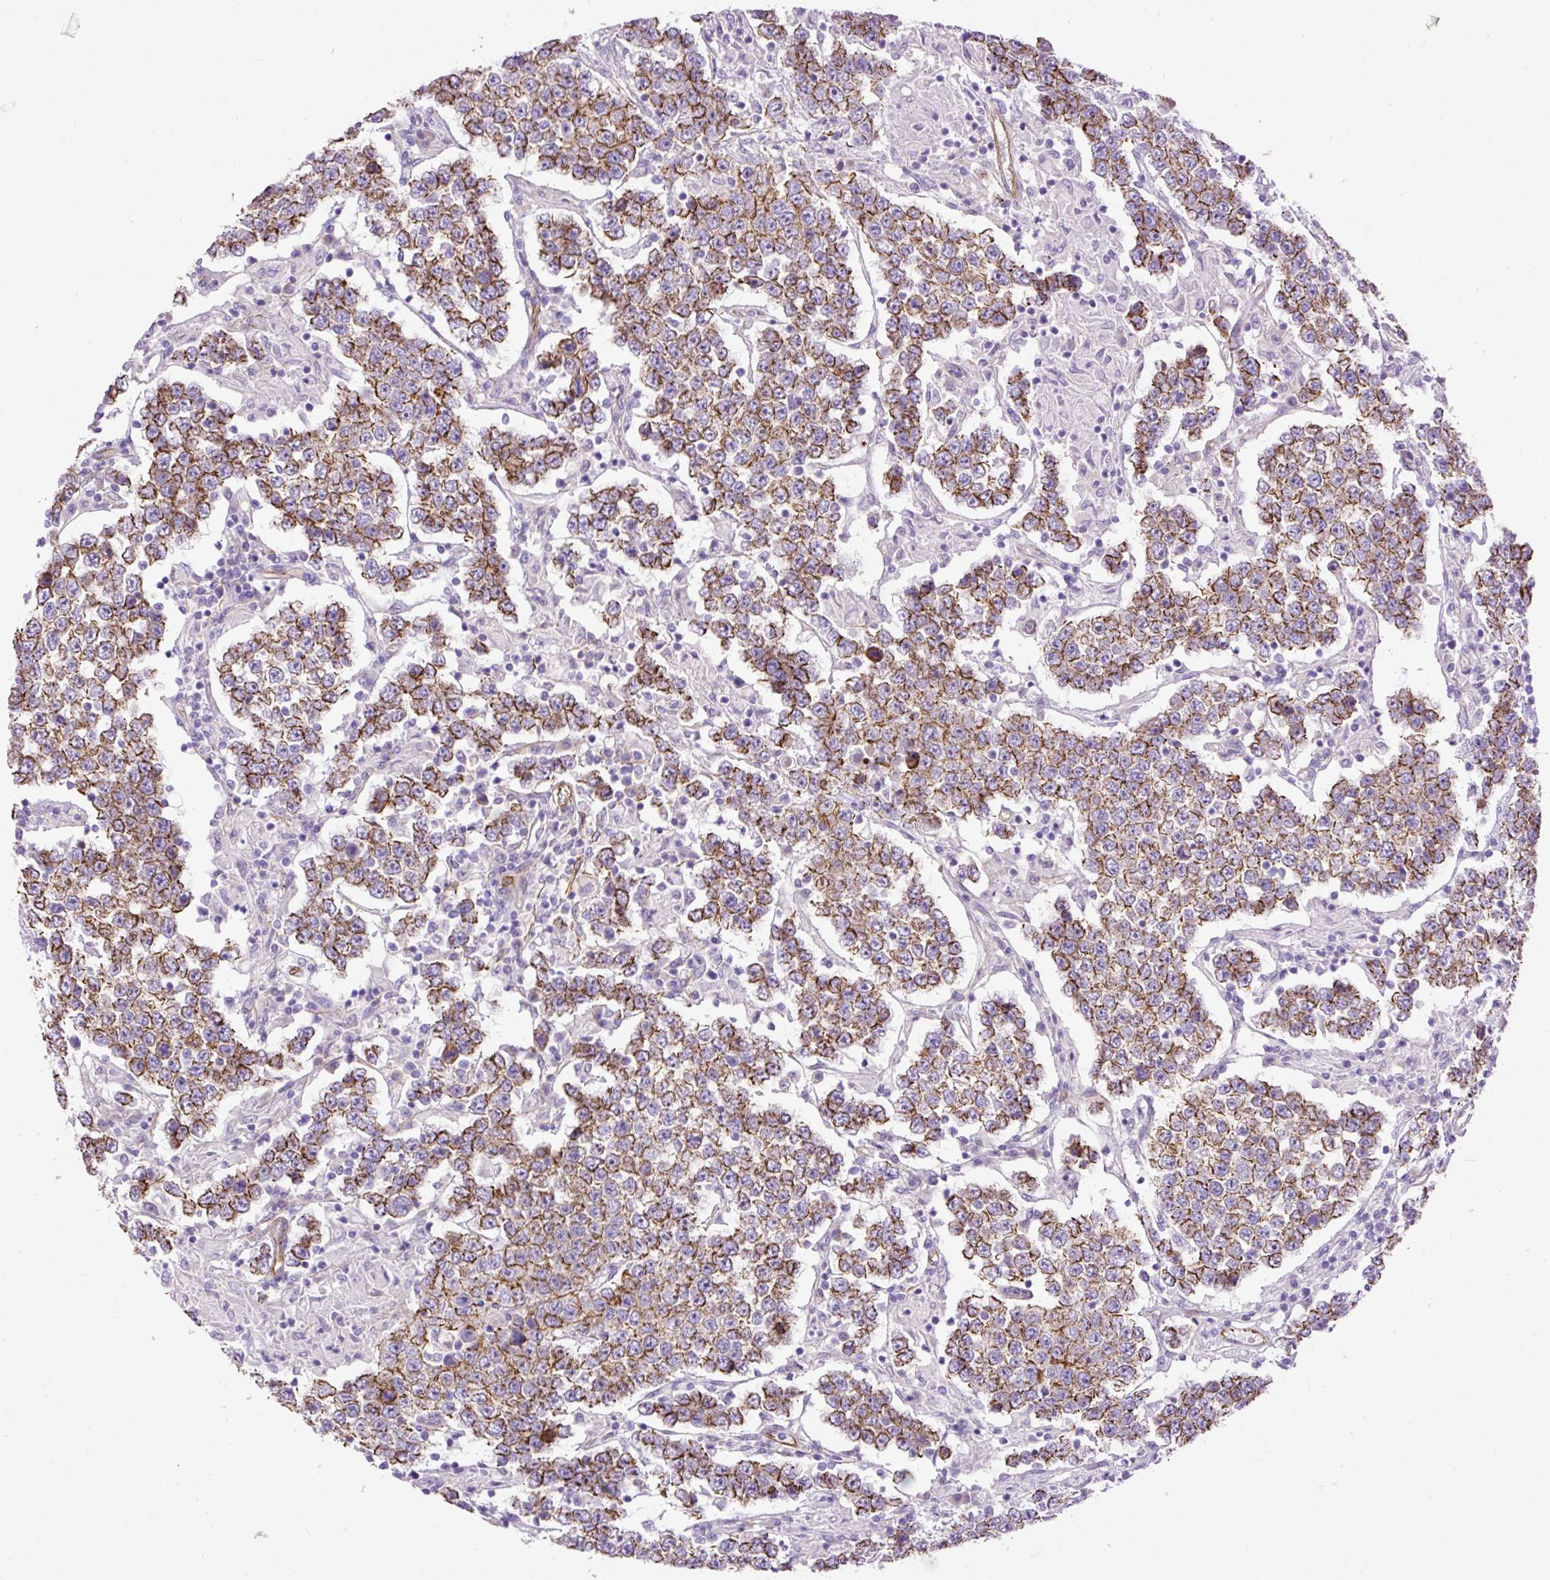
{"staining": {"intensity": "strong", "quantity": "25%-75%", "location": "cytoplasmic/membranous"}, "tissue": "testis cancer", "cell_type": "Tumor cells", "image_type": "cancer", "snomed": [{"axis": "morphology", "description": "Normal tissue, NOS"}, {"axis": "morphology", "description": "Urothelial carcinoma, High grade"}, {"axis": "morphology", "description": "Seminoma, NOS"}, {"axis": "morphology", "description": "Carcinoma, Embryonal, NOS"}, {"axis": "topography", "description": "Urinary bladder"}, {"axis": "topography", "description": "Testis"}], "caption": "This is an image of immunohistochemistry (IHC) staining of testis cancer (seminoma), which shows strong expression in the cytoplasmic/membranous of tumor cells.", "gene": "MAGEB16", "patient": {"sex": "male", "age": 41}}